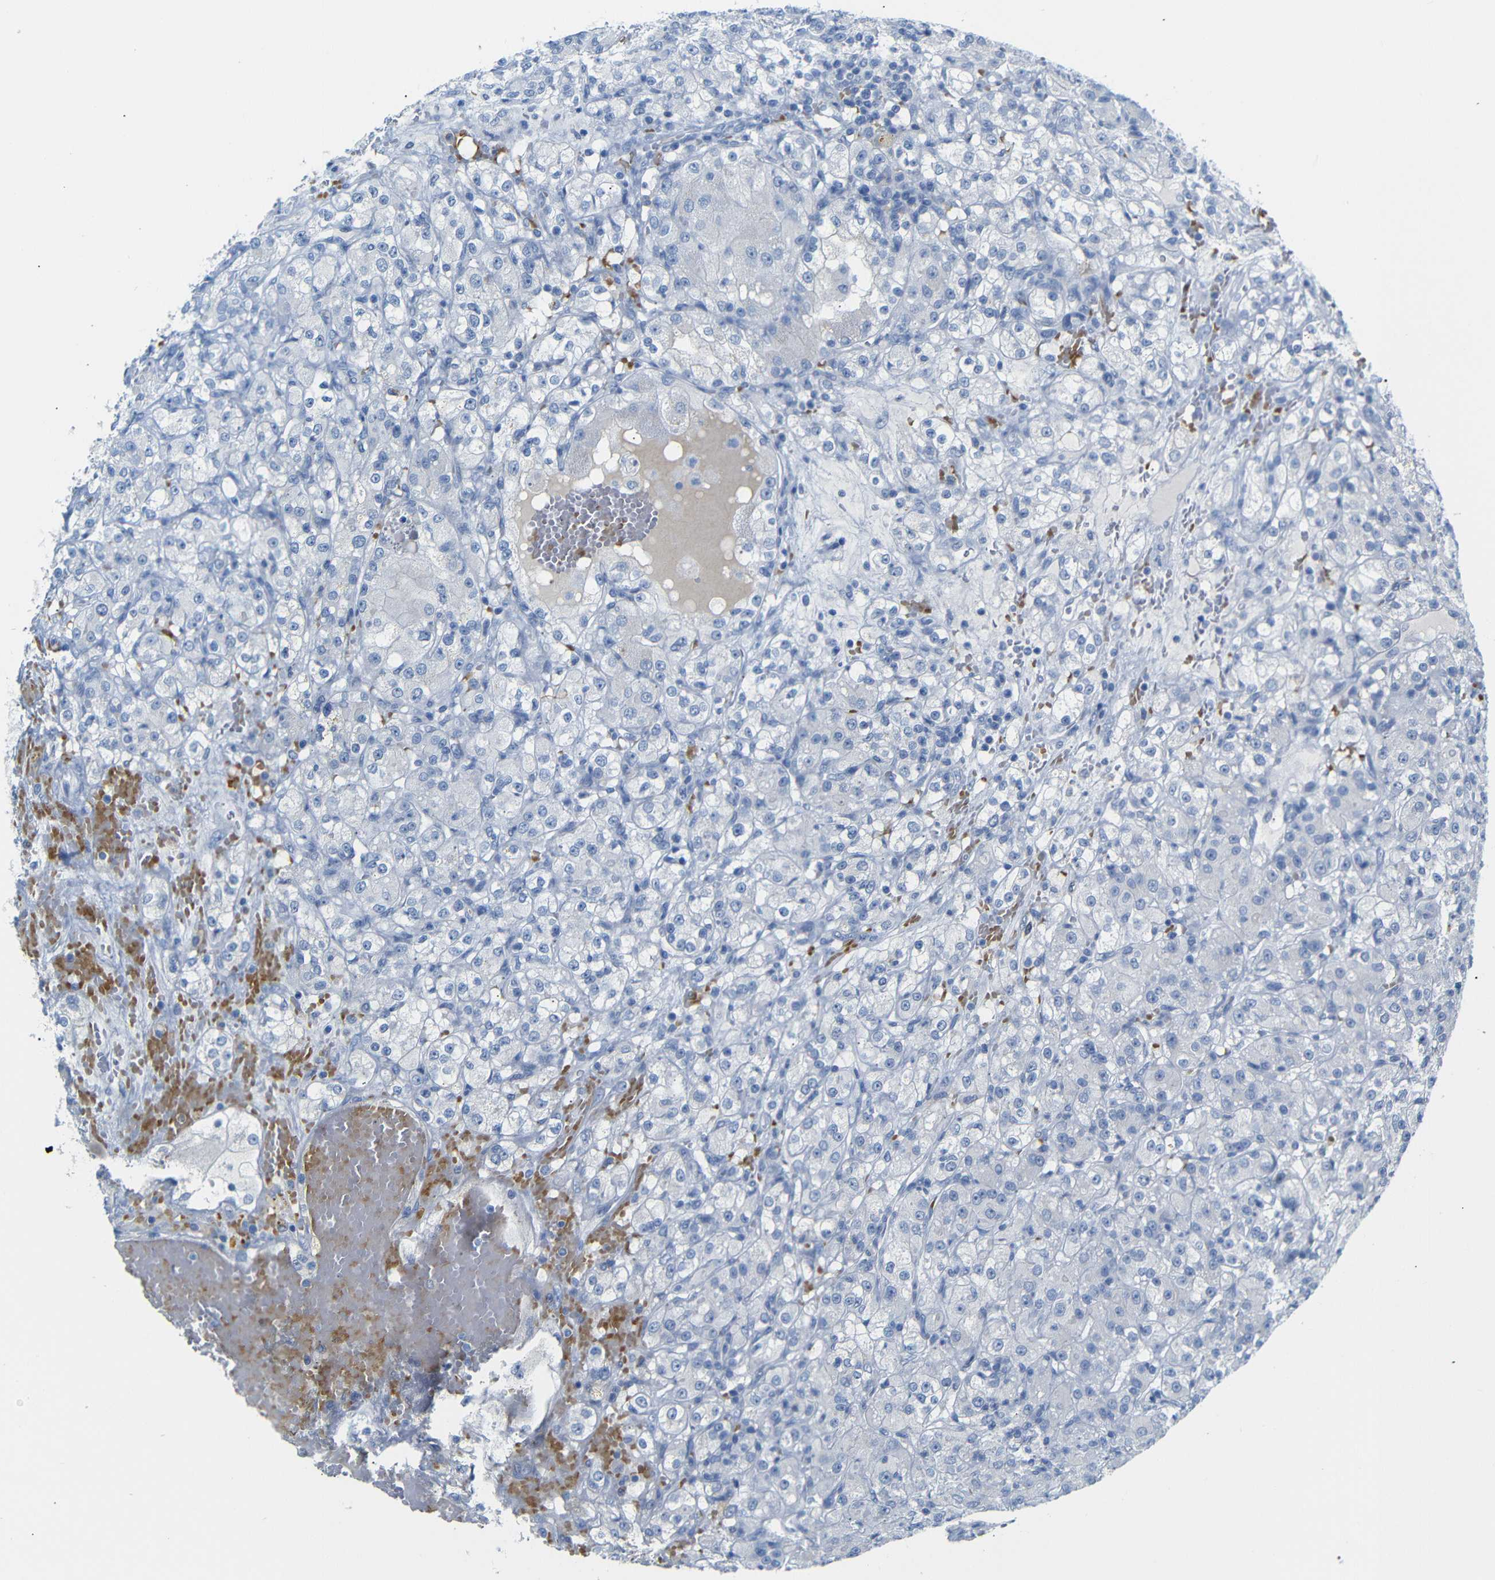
{"staining": {"intensity": "negative", "quantity": "none", "location": "none"}, "tissue": "renal cancer", "cell_type": "Tumor cells", "image_type": "cancer", "snomed": [{"axis": "morphology", "description": "Normal tissue, NOS"}, {"axis": "morphology", "description": "Adenocarcinoma, NOS"}, {"axis": "topography", "description": "Kidney"}], "caption": "Tumor cells are negative for brown protein staining in renal cancer.", "gene": "ERVMER34-1", "patient": {"sex": "male", "age": 61}}